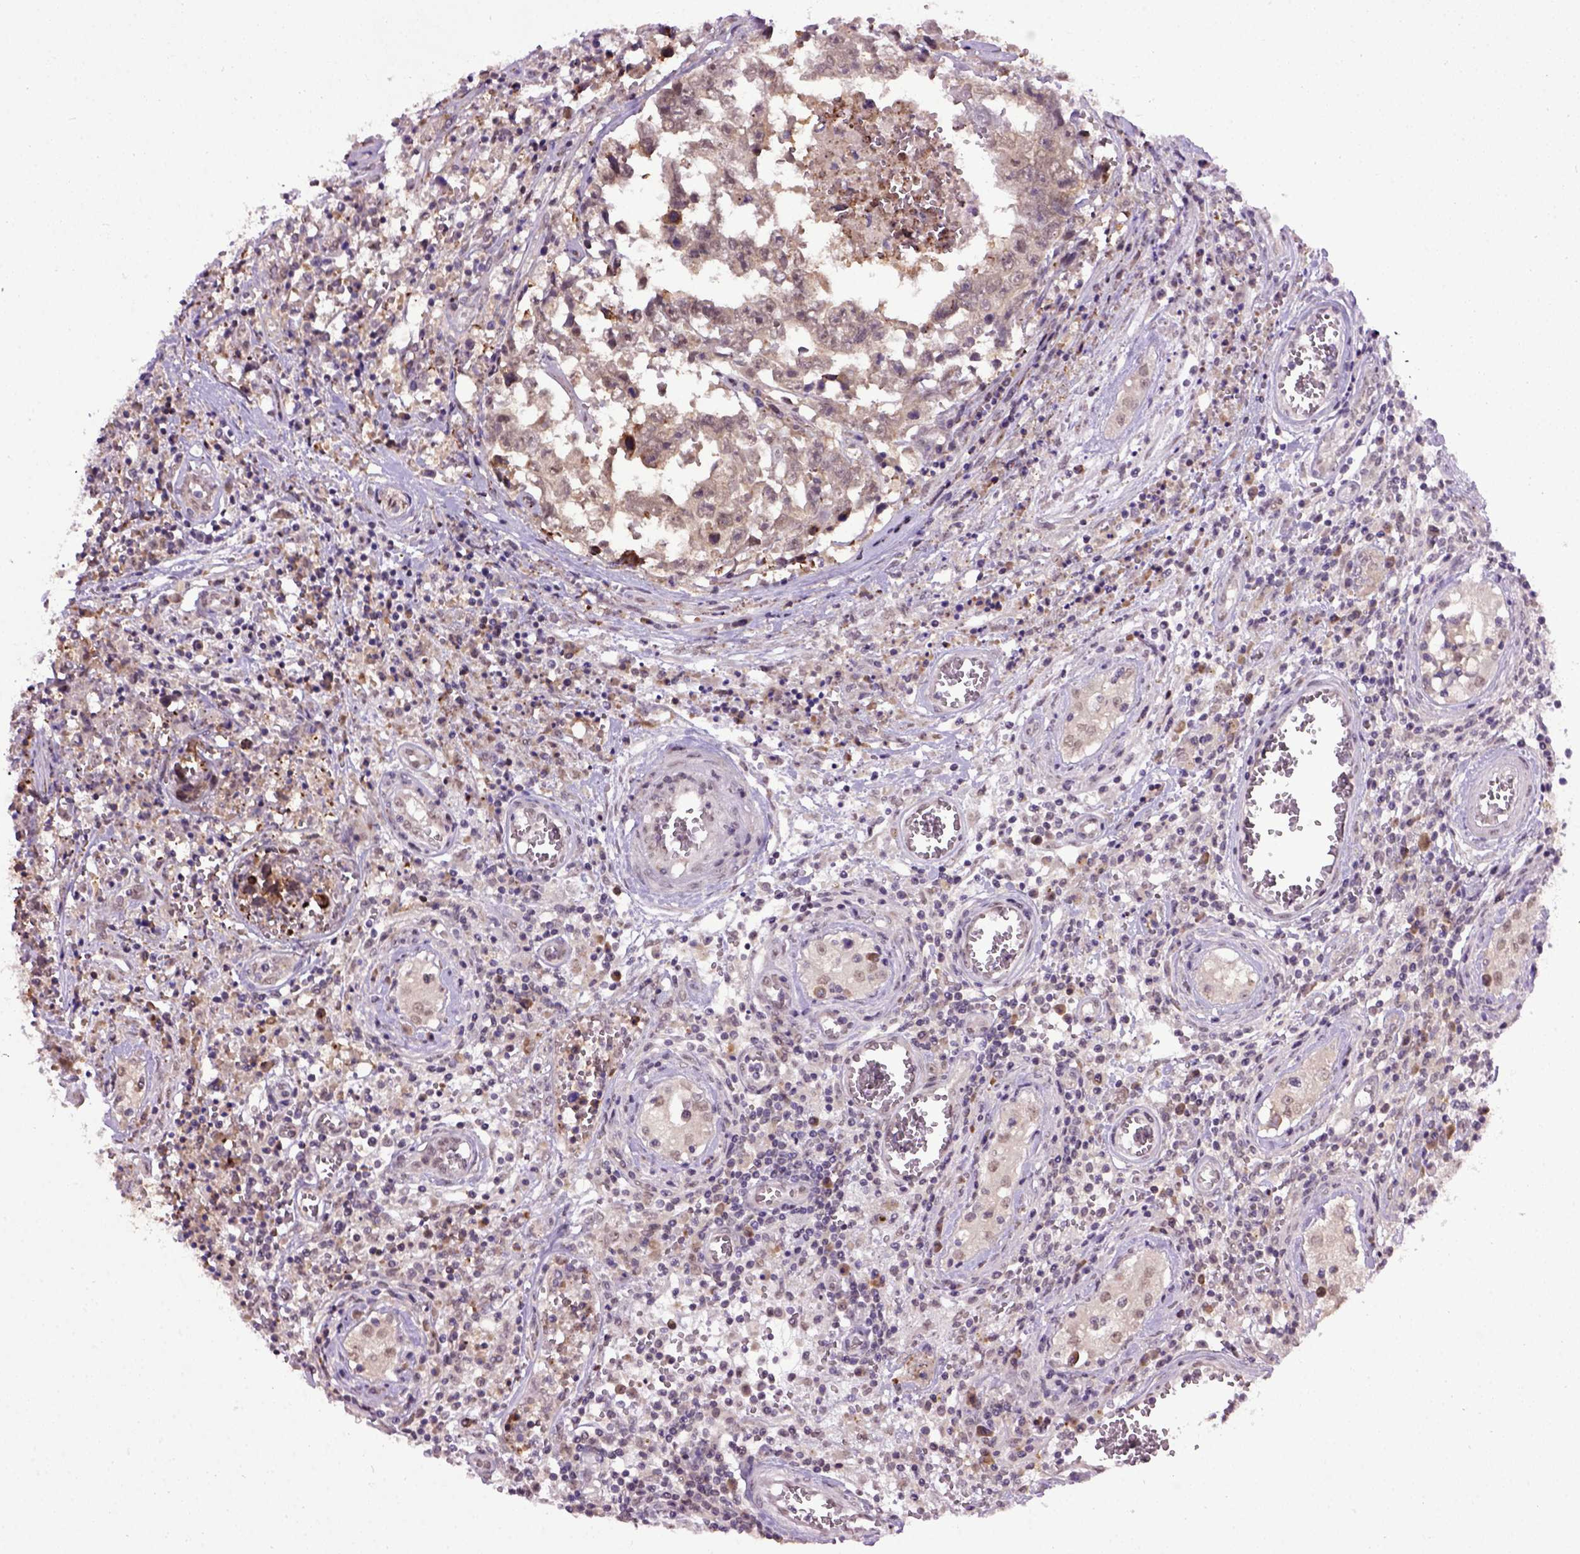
{"staining": {"intensity": "moderate", "quantity": "<25%", "location": "cytoplasmic/membranous"}, "tissue": "testis cancer", "cell_type": "Tumor cells", "image_type": "cancer", "snomed": [{"axis": "morphology", "description": "Carcinoma, Embryonal, NOS"}, {"axis": "topography", "description": "Testis"}], "caption": "A brown stain highlights moderate cytoplasmic/membranous staining of a protein in human embryonal carcinoma (testis) tumor cells. (Stains: DAB (3,3'-diaminobenzidine) in brown, nuclei in blue, Microscopy: brightfield microscopy at high magnification).", "gene": "RAB43", "patient": {"sex": "male", "age": 36}}